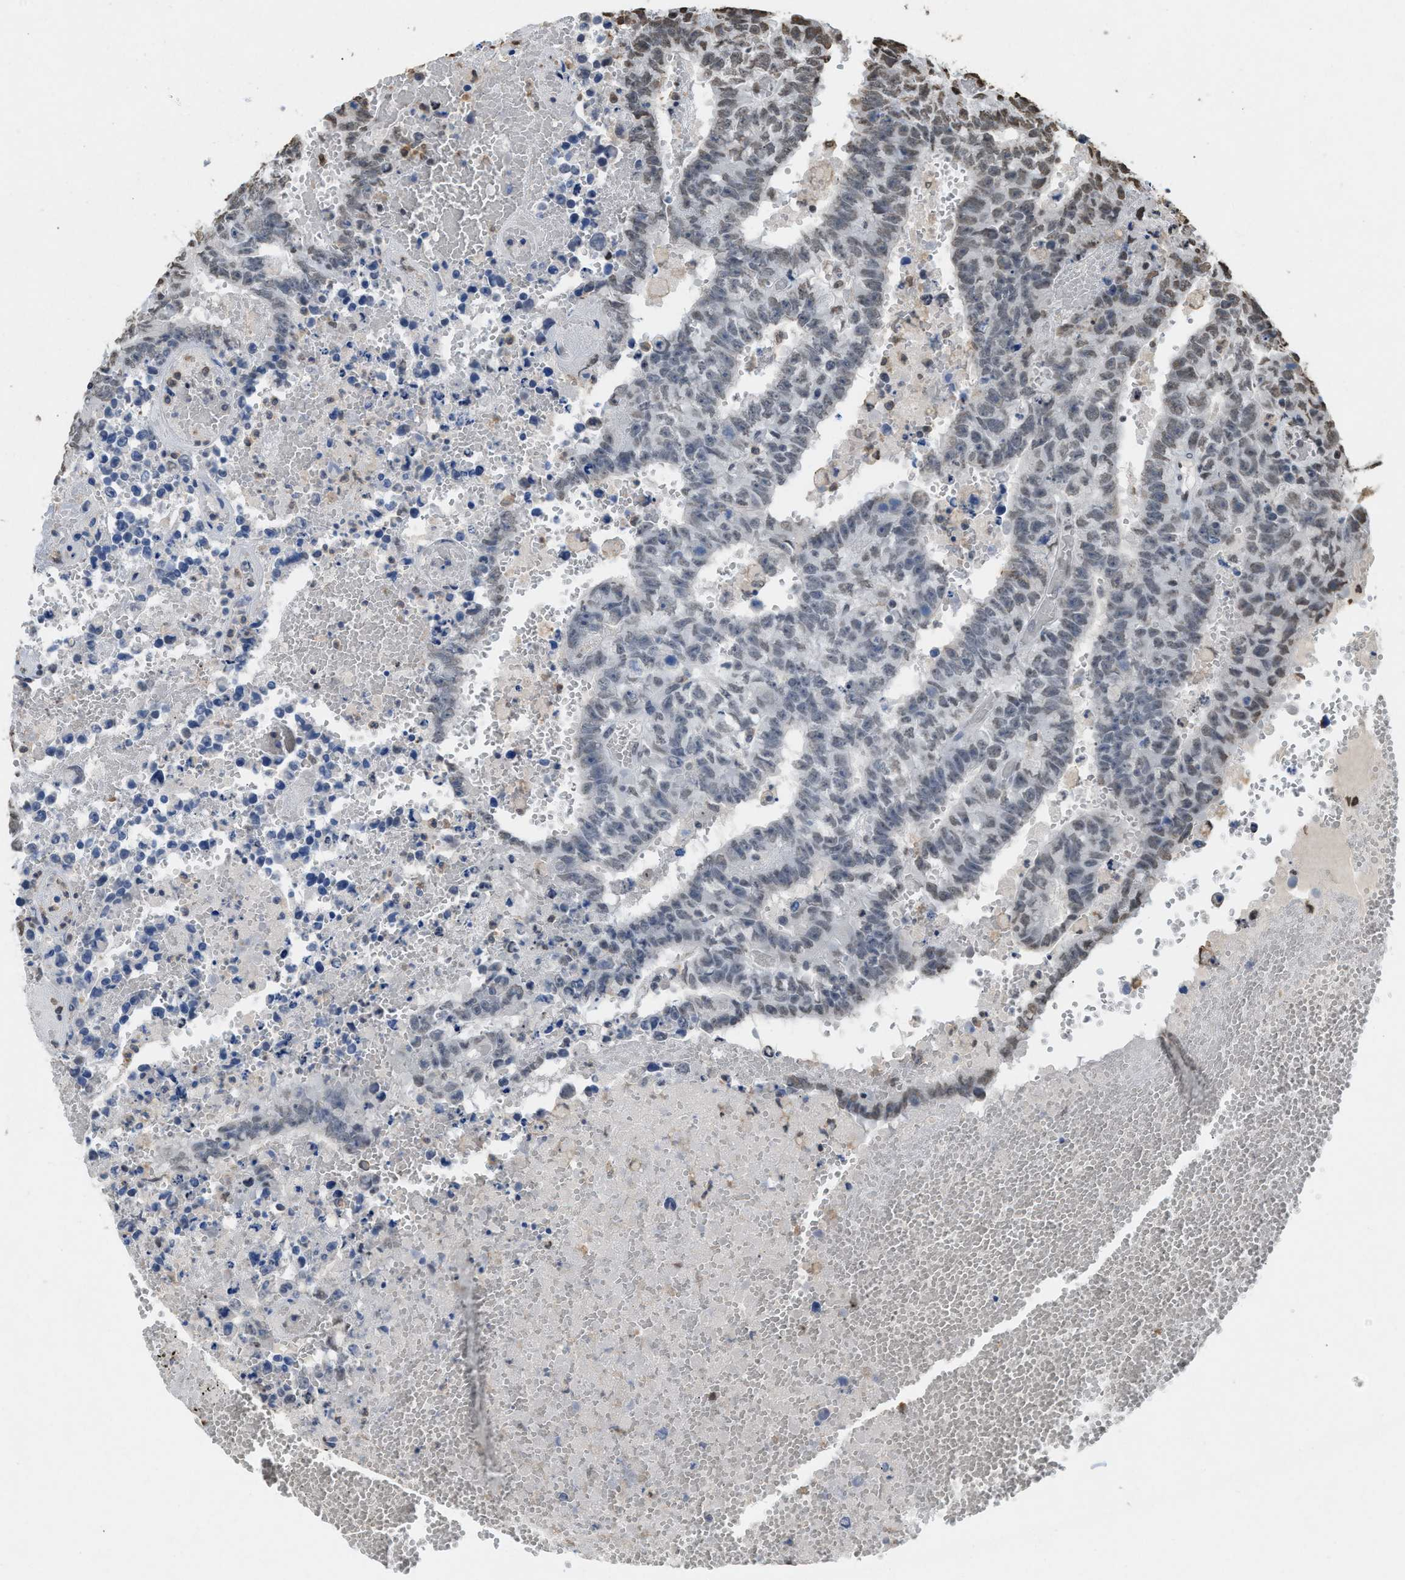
{"staining": {"intensity": "weak", "quantity": "<25%", "location": "nuclear"}, "tissue": "testis cancer", "cell_type": "Tumor cells", "image_type": "cancer", "snomed": [{"axis": "morphology", "description": "Carcinoma, Embryonal, NOS"}, {"axis": "topography", "description": "Testis"}], "caption": "DAB (3,3'-diaminobenzidine) immunohistochemical staining of embryonal carcinoma (testis) reveals no significant positivity in tumor cells.", "gene": "NUP88", "patient": {"sex": "male", "age": 25}}